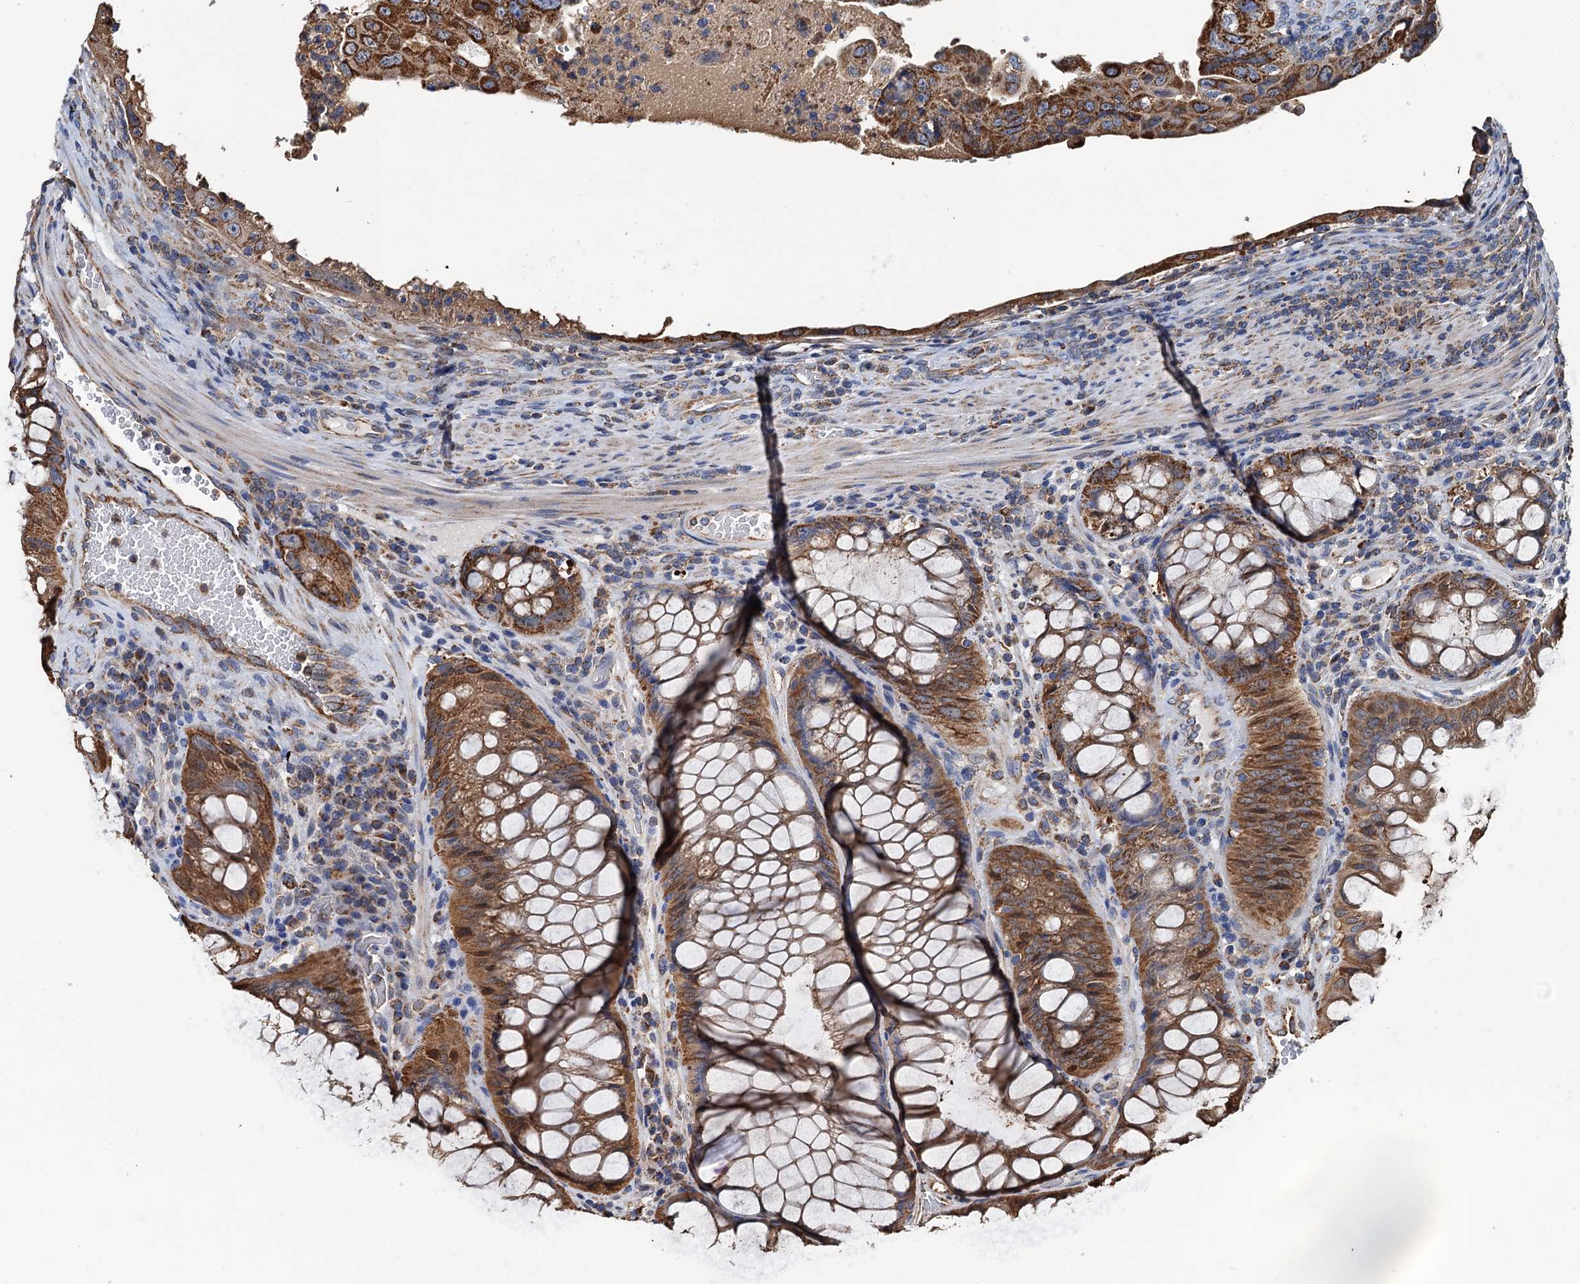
{"staining": {"intensity": "strong", "quantity": ">75%", "location": "cytoplasmic/membranous"}, "tissue": "colorectal cancer", "cell_type": "Tumor cells", "image_type": "cancer", "snomed": [{"axis": "morphology", "description": "Adenocarcinoma, NOS"}, {"axis": "topography", "description": "Rectum"}], "caption": "Adenocarcinoma (colorectal) stained with a brown dye exhibits strong cytoplasmic/membranous positive expression in about >75% of tumor cells.", "gene": "AAGAB", "patient": {"sex": "male", "age": 63}}